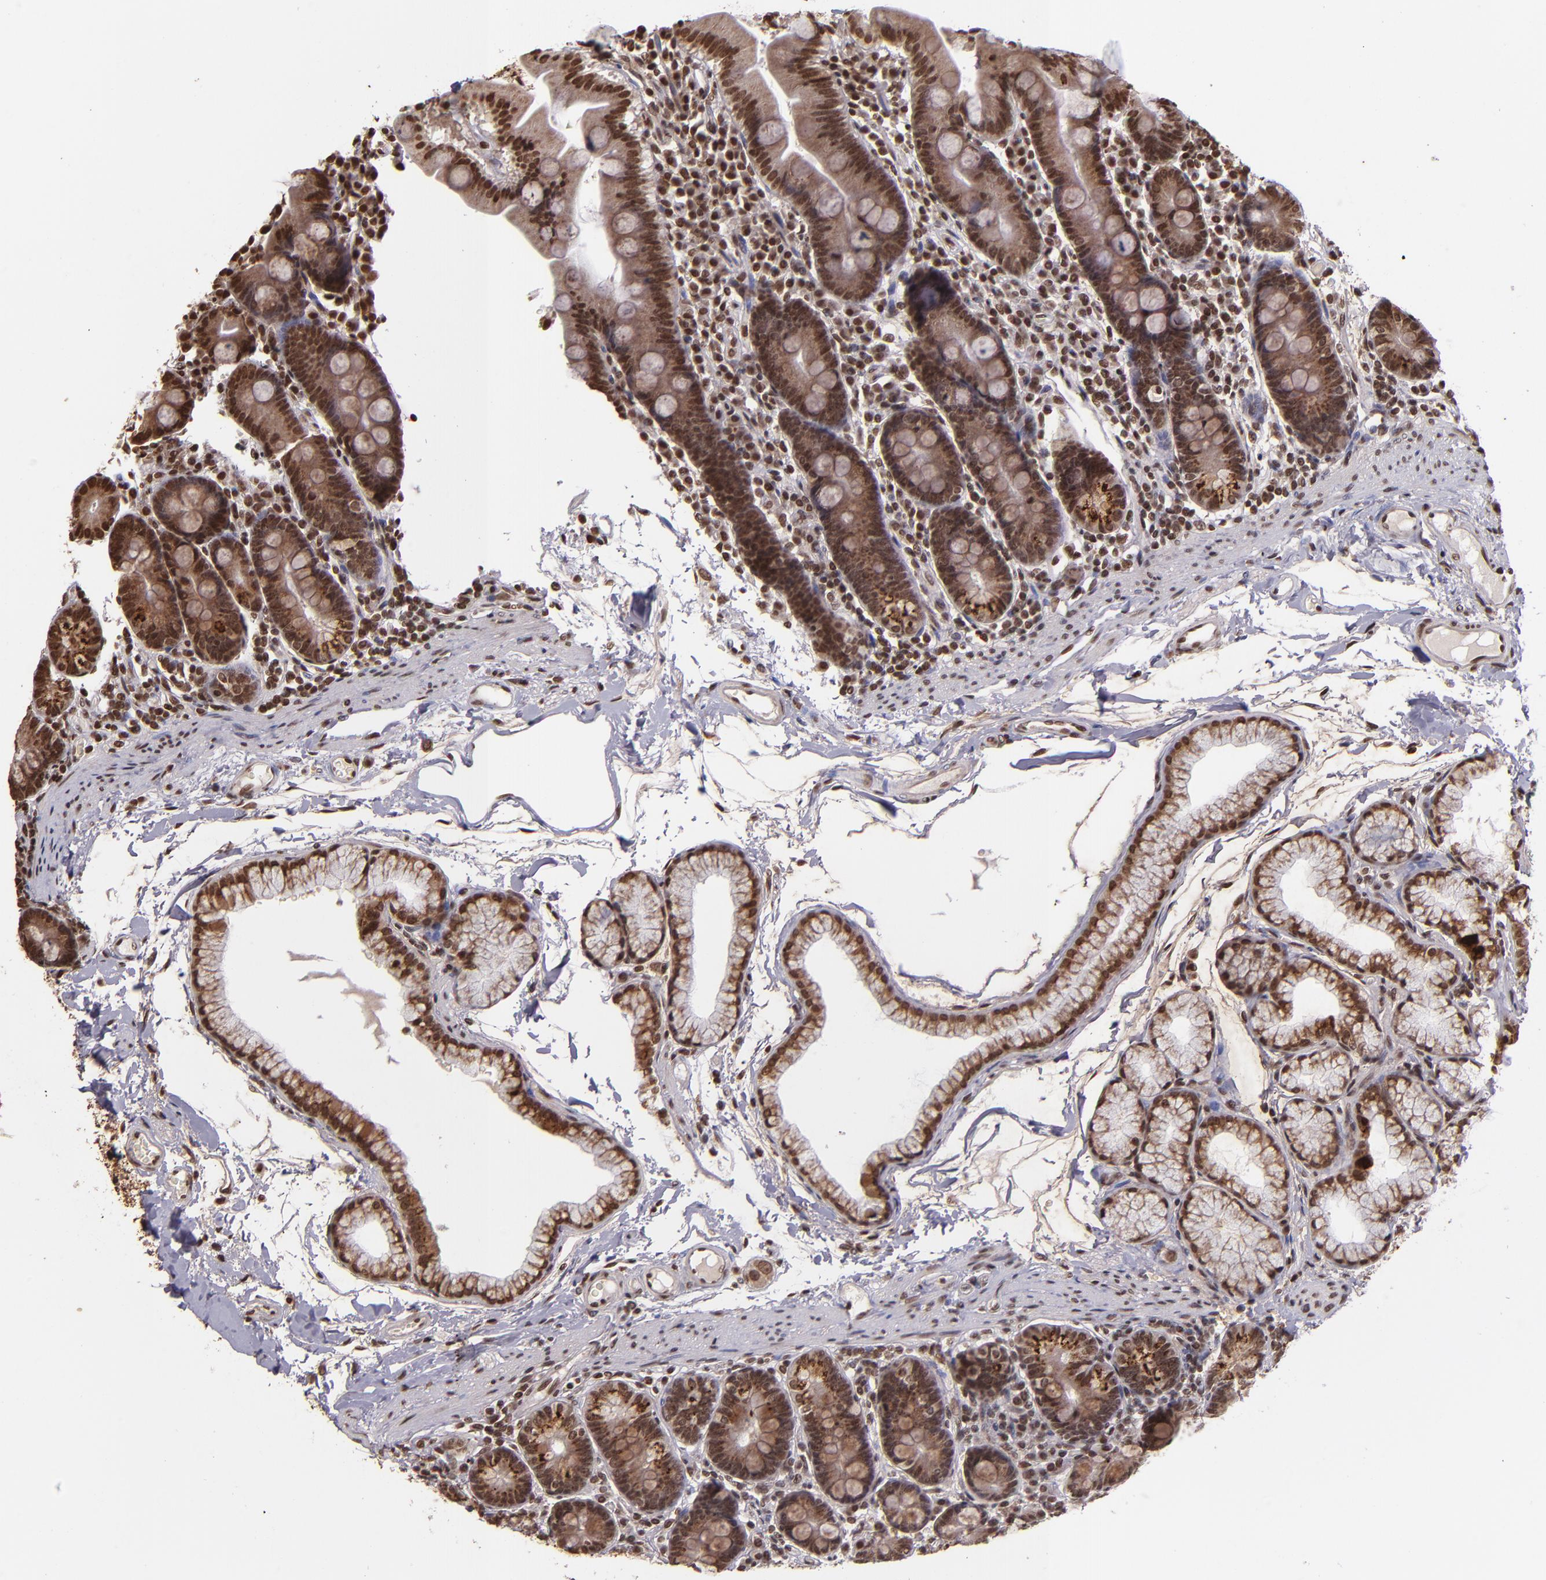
{"staining": {"intensity": "moderate", "quantity": ">75%", "location": "nuclear"}, "tissue": "duodenum", "cell_type": "Glandular cells", "image_type": "normal", "snomed": [{"axis": "morphology", "description": "Normal tissue, NOS"}, {"axis": "topography", "description": "Duodenum"}], "caption": "Immunohistochemistry (IHC) of benign human duodenum shows medium levels of moderate nuclear expression in about >75% of glandular cells. The staining was performed using DAB, with brown indicating positive protein expression. Nuclei are stained blue with hematoxylin.", "gene": "CUL3", "patient": {"sex": "male", "age": 50}}